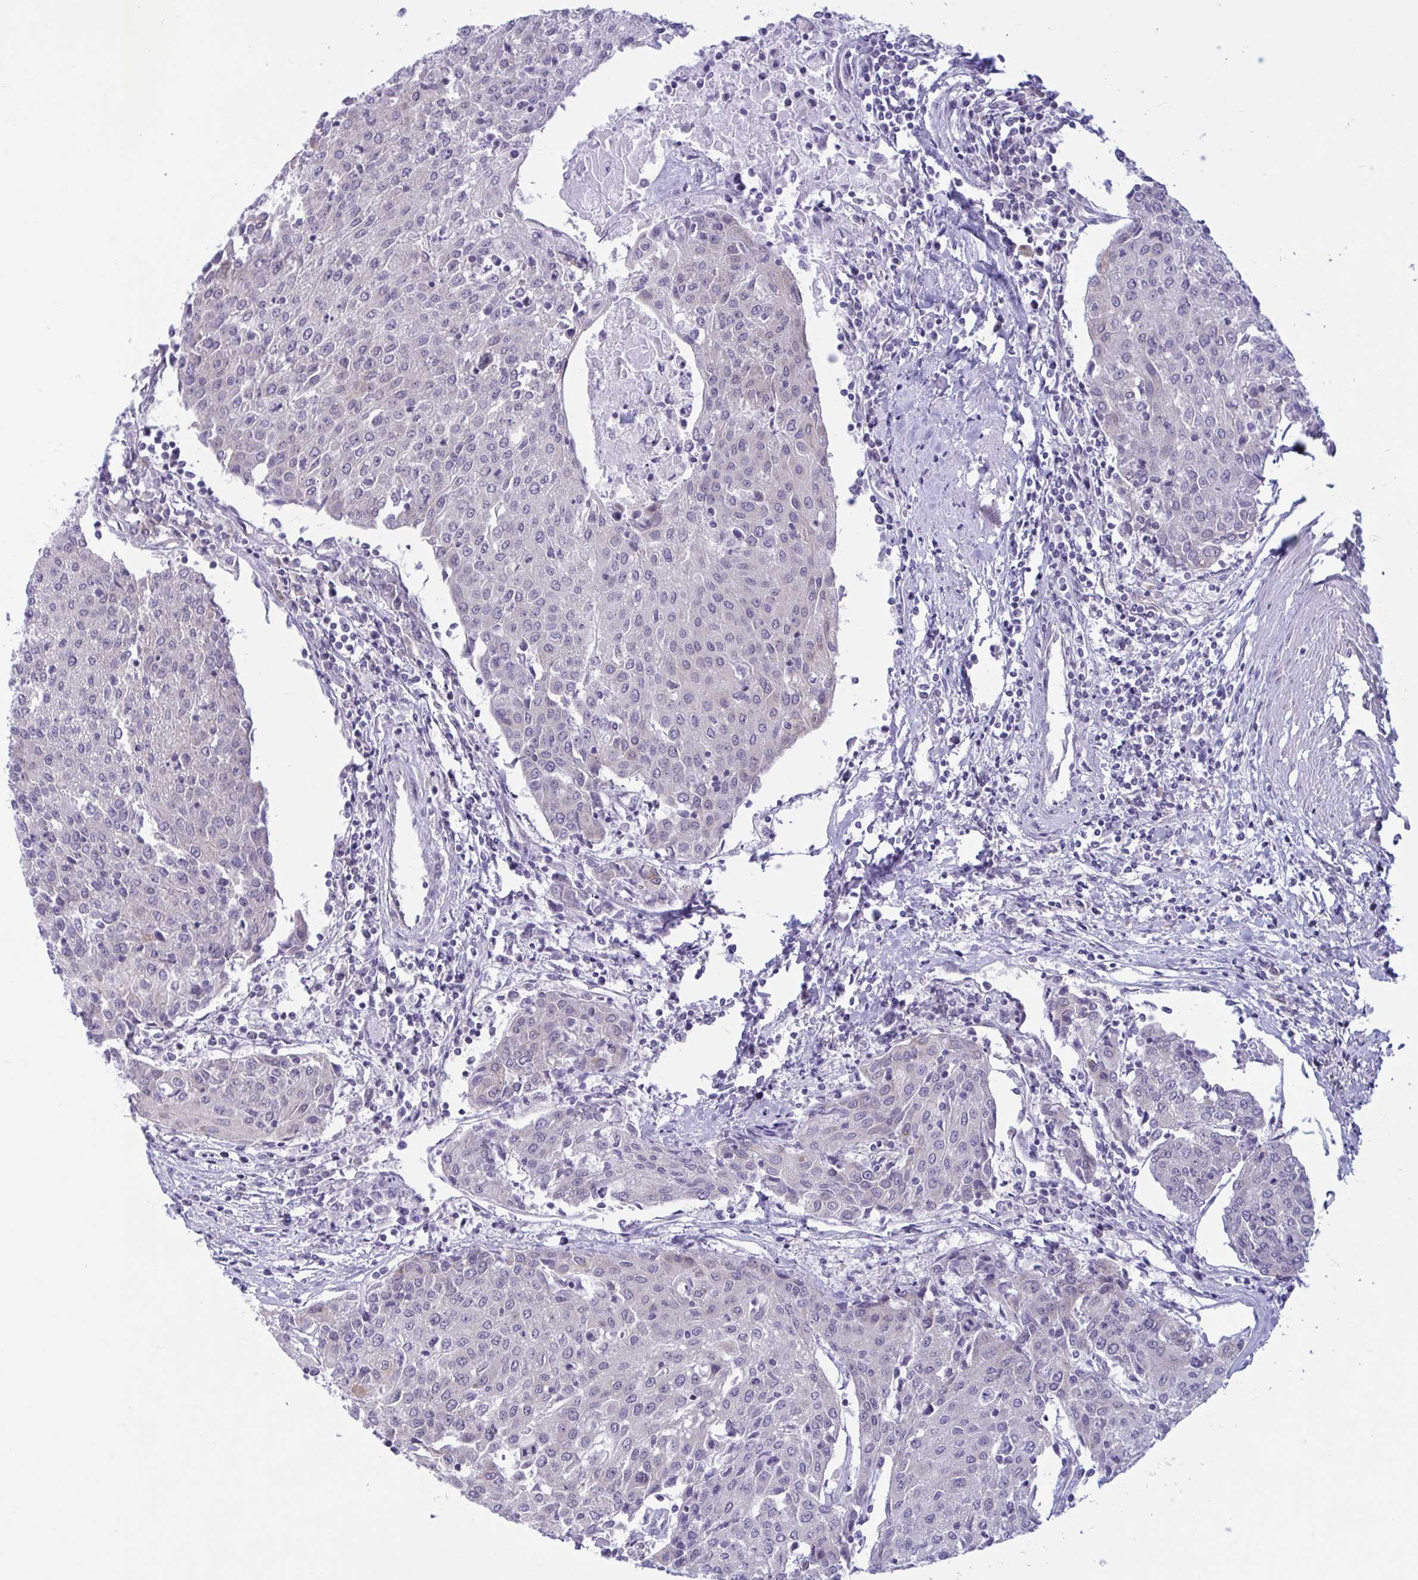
{"staining": {"intensity": "negative", "quantity": "none", "location": "none"}, "tissue": "urothelial cancer", "cell_type": "Tumor cells", "image_type": "cancer", "snomed": [{"axis": "morphology", "description": "Urothelial carcinoma, High grade"}, {"axis": "topography", "description": "Urinary bladder"}], "caption": "A high-resolution micrograph shows immunohistochemistry staining of urothelial cancer, which exhibits no significant expression in tumor cells.", "gene": "CAMLG", "patient": {"sex": "female", "age": 85}}